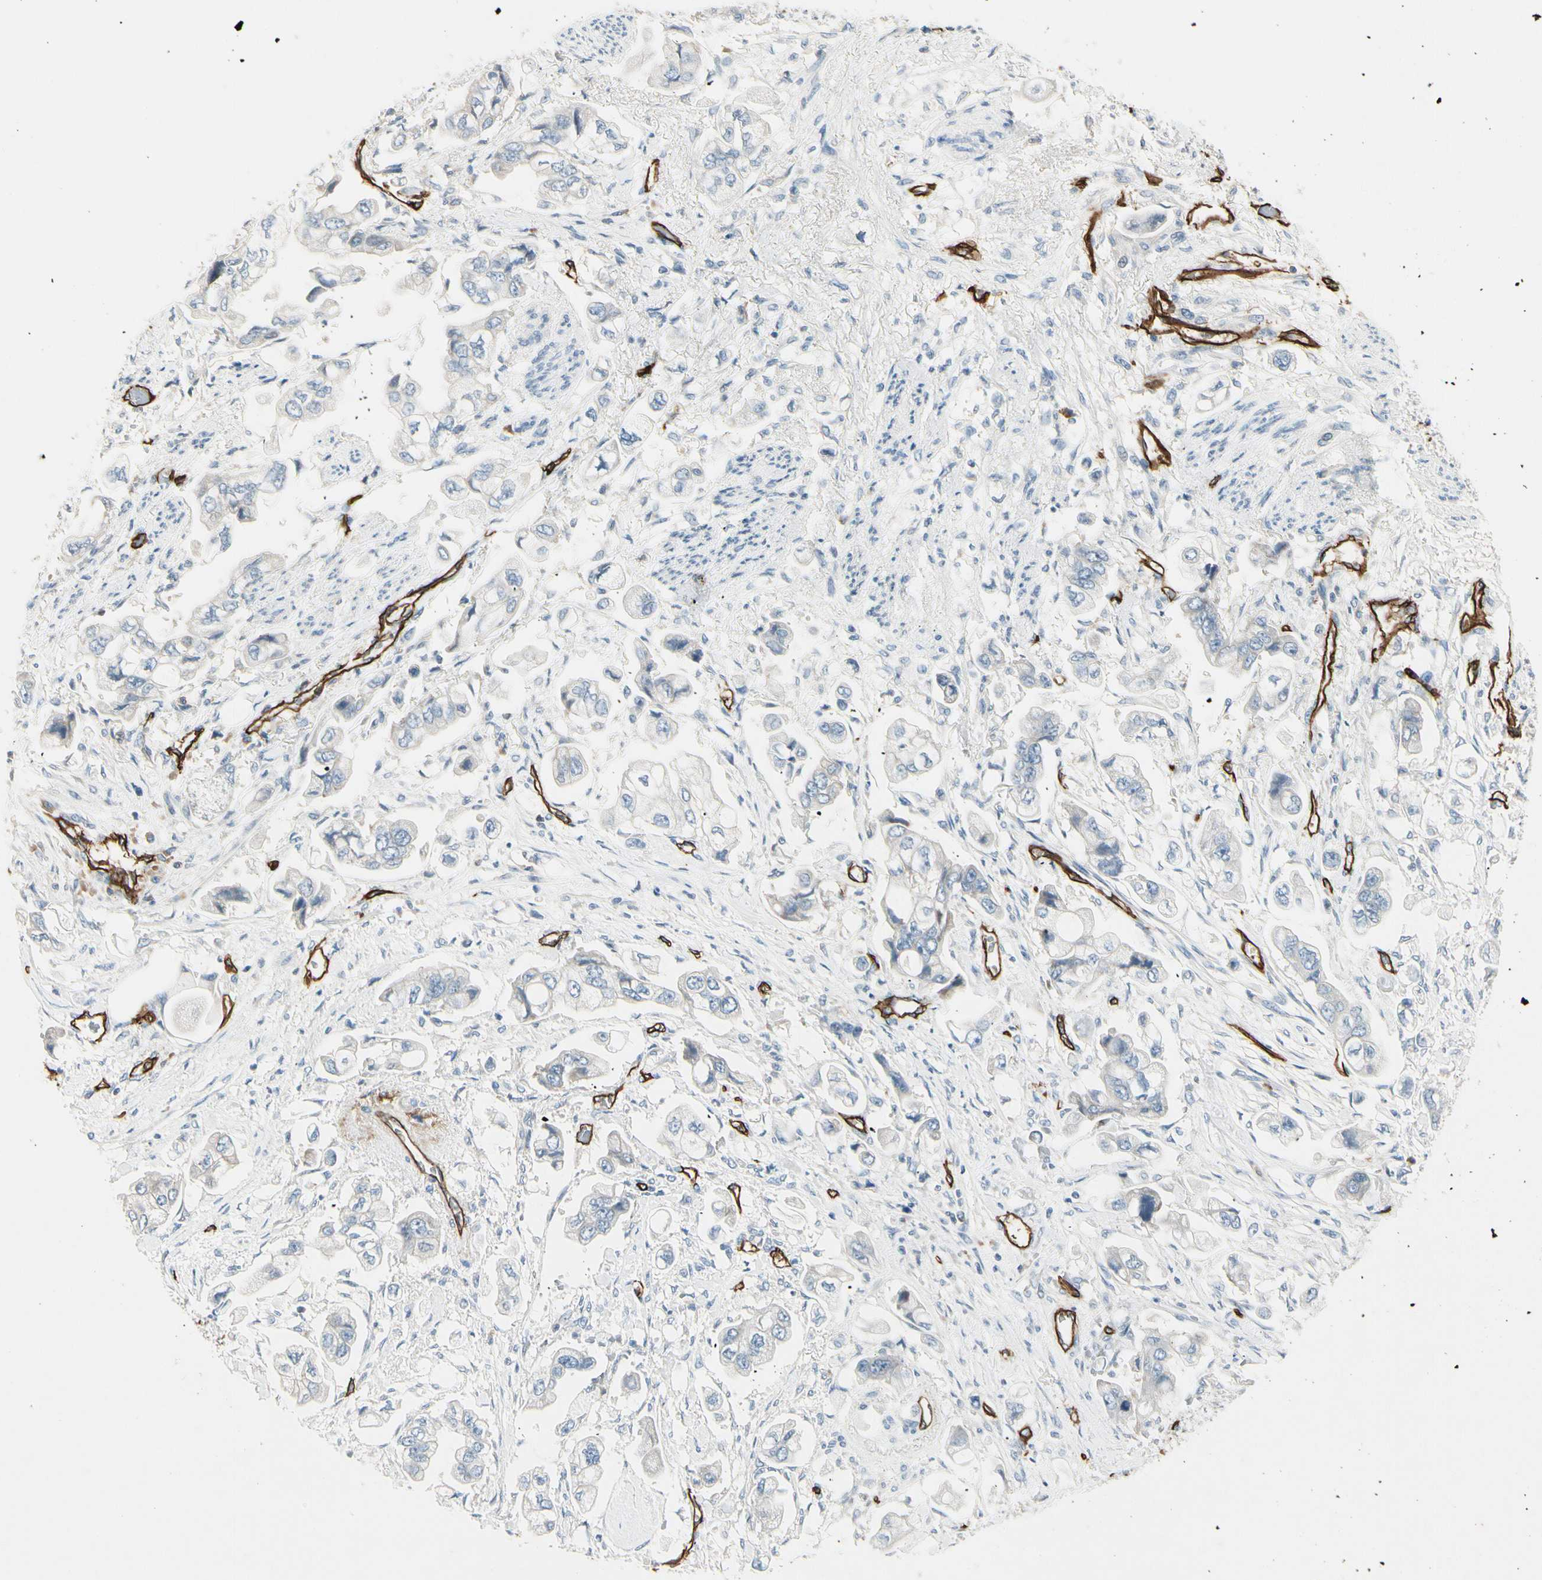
{"staining": {"intensity": "negative", "quantity": "none", "location": "none"}, "tissue": "stomach cancer", "cell_type": "Tumor cells", "image_type": "cancer", "snomed": [{"axis": "morphology", "description": "Adenocarcinoma, NOS"}, {"axis": "topography", "description": "Stomach"}], "caption": "Immunohistochemistry of human adenocarcinoma (stomach) demonstrates no staining in tumor cells.", "gene": "CD93", "patient": {"sex": "male", "age": 62}}